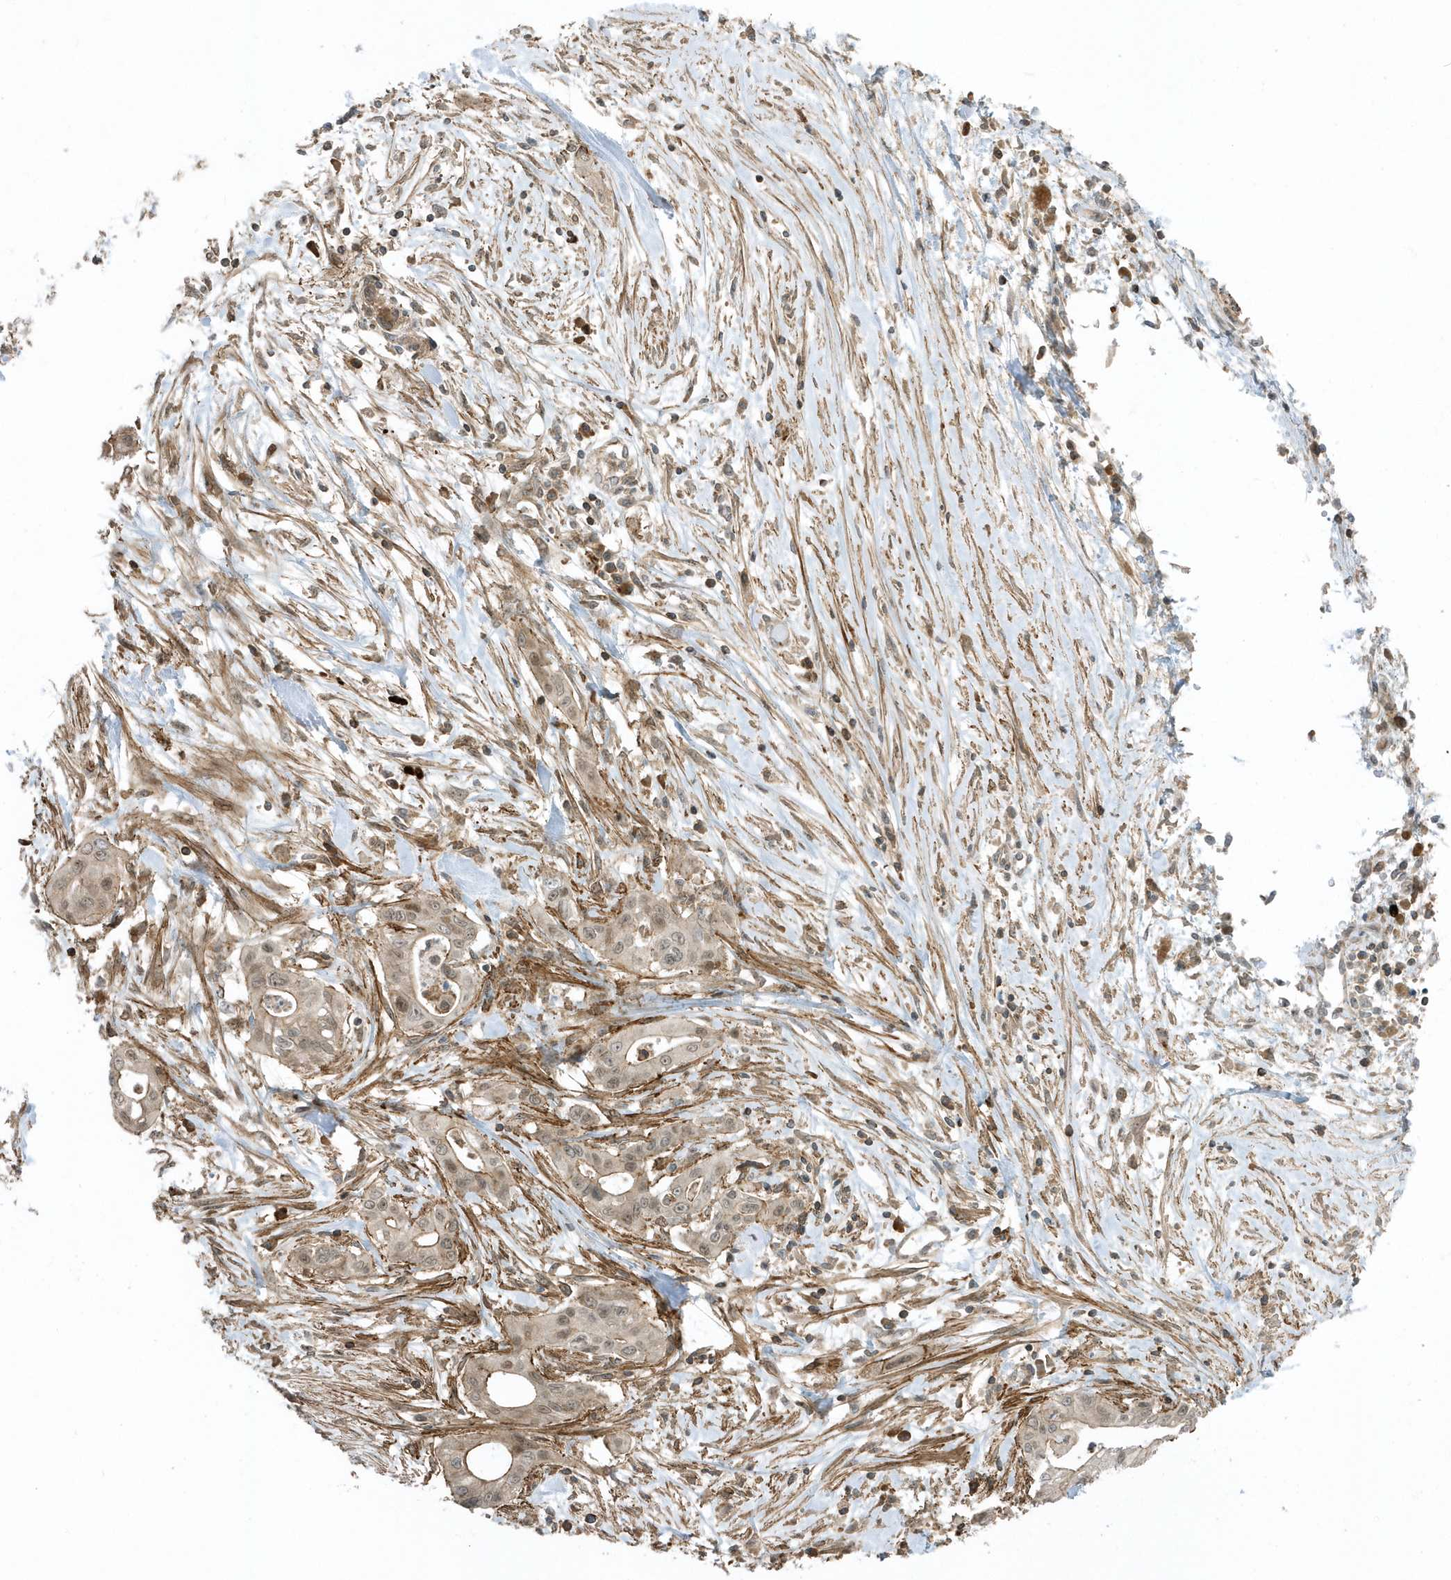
{"staining": {"intensity": "weak", "quantity": ">75%", "location": "nuclear"}, "tissue": "pancreatic cancer", "cell_type": "Tumor cells", "image_type": "cancer", "snomed": [{"axis": "morphology", "description": "Adenocarcinoma, NOS"}, {"axis": "topography", "description": "Pancreas"}], "caption": "Pancreatic cancer (adenocarcinoma) stained with a brown dye reveals weak nuclear positive staining in about >75% of tumor cells.", "gene": "ZBTB8A", "patient": {"sex": "male", "age": 58}}